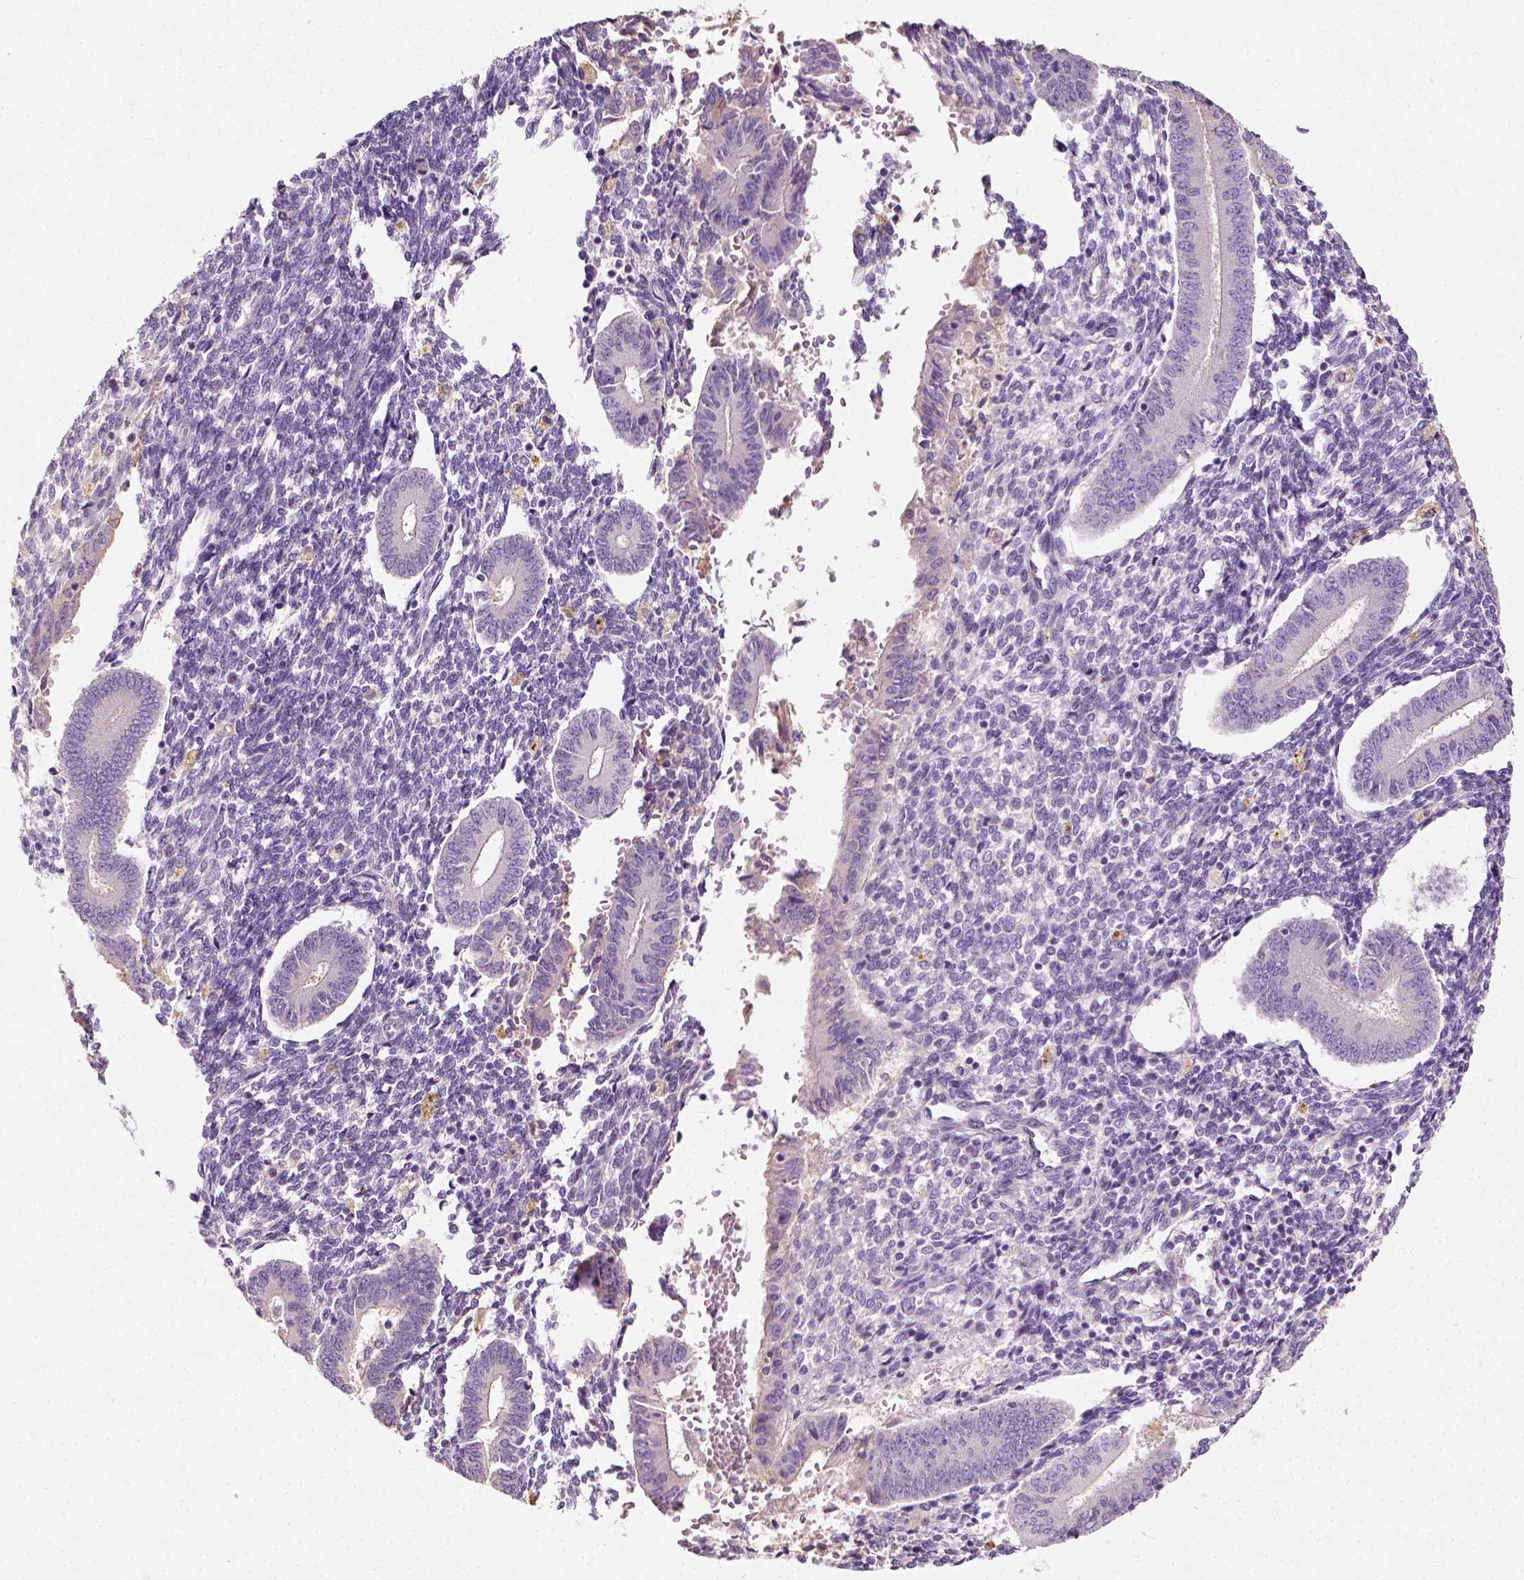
{"staining": {"intensity": "negative", "quantity": "none", "location": "none"}, "tissue": "endometrium", "cell_type": "Cells in endometrial stroma", "image_type": "normal", "snomed": [{"axis": "morphology", "description": "Normal tissue, NOS"}, {"axis": "topography", "description": "Endometrium"}], "caption": "Endometrium was stained to show a protein in brown. There is no significant staining in cells in endometrial stroma. Nuclei are stained in blue.", "gene": "DHCR24", "patient": {"sex": "female", "age": 40}}